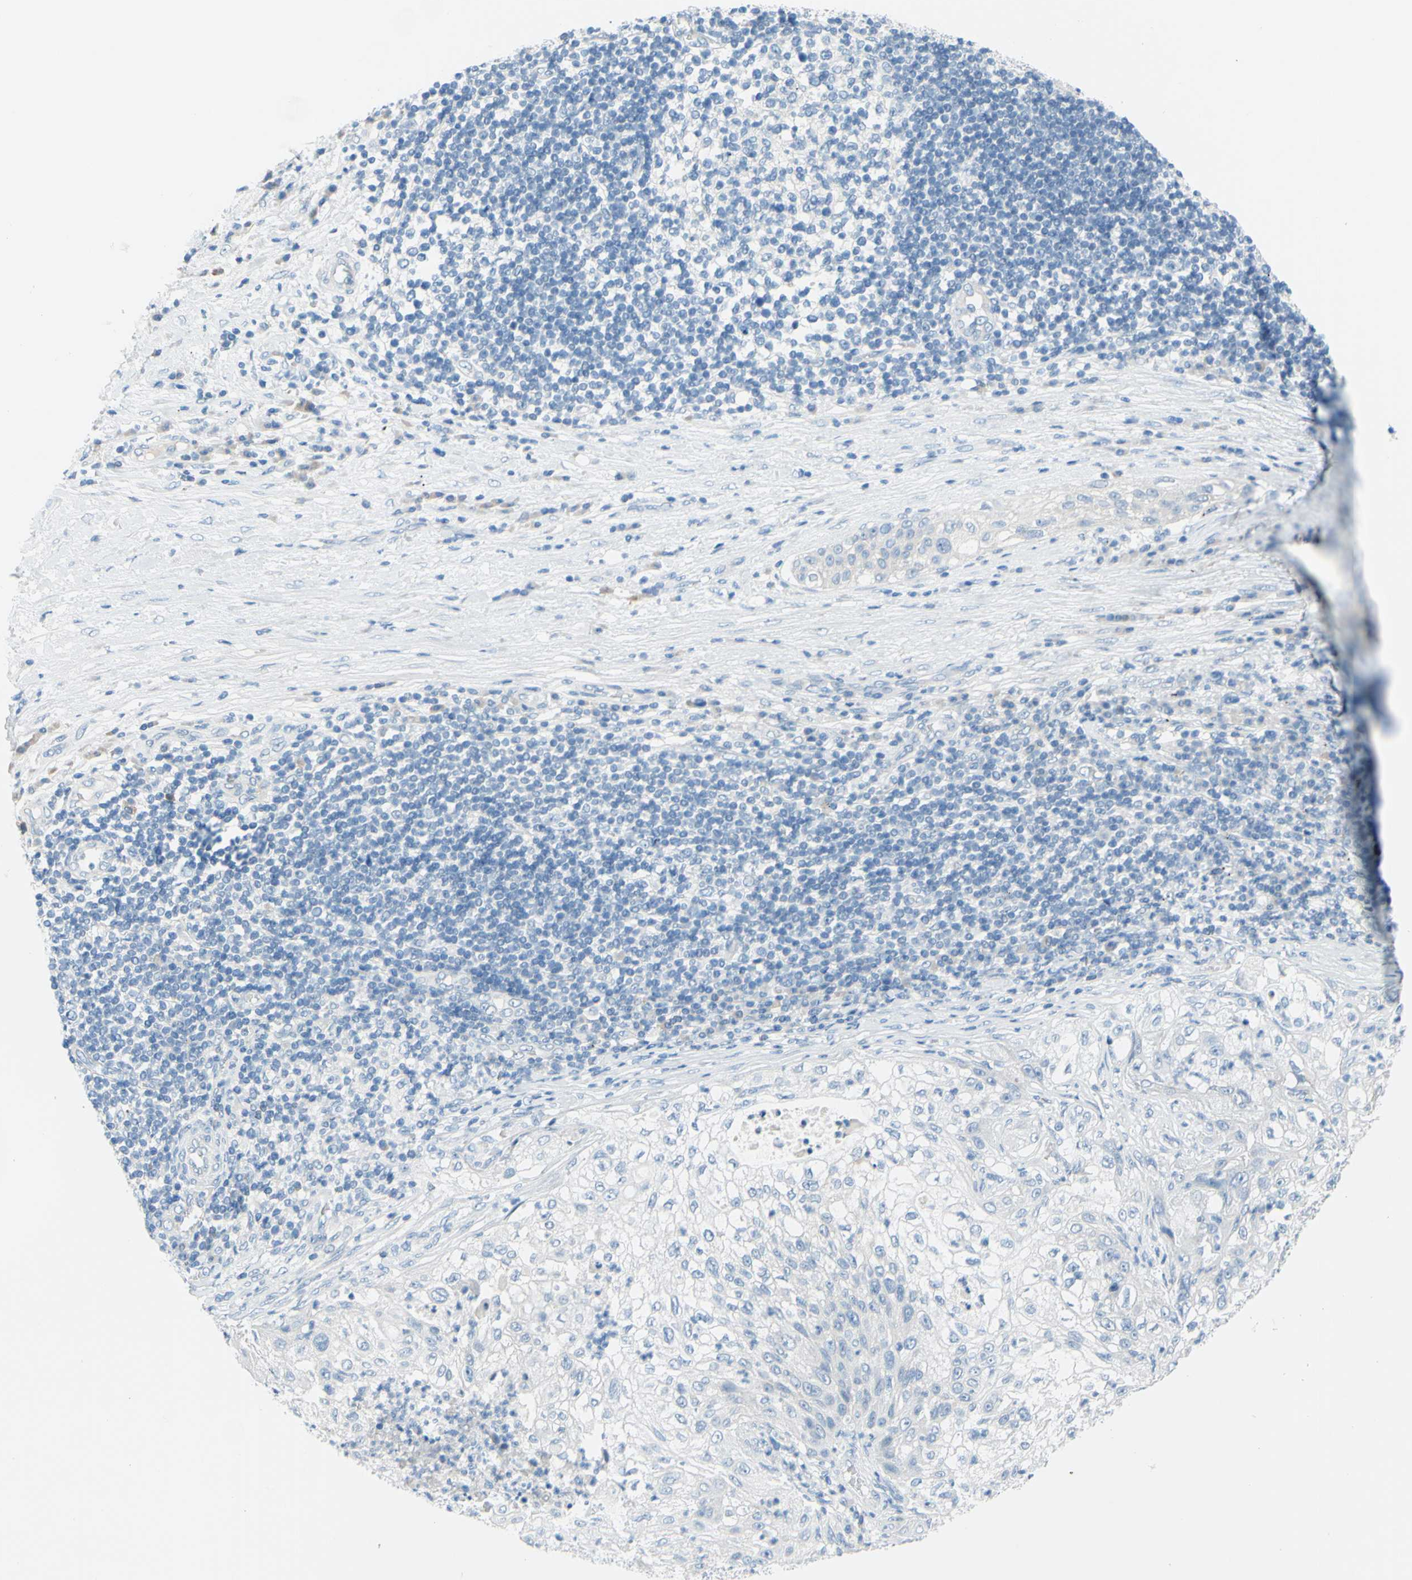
{"staining": {"intensity": "negative", "quantity": "none", "location": "none"}, "tissue": "lung cancer", "cell_type": "Tumor cells", "image_type": "cancer", "snomed": [{"axis": "morphology", "description": "Inflammation, NOS"}, {"axis": "morphology", "description": "Squamous cell carcinoma, NOS"}, {"axis": "topography", "description": "Lymph node"}, {"axis": "topography", "description": "Soft tissue"}, {"axis": "topography", "description": "Lung"}], "caption": "IHC histopathology image of neoplastic tissue: lung cancer stained with DAB reveals no significant protein expression in tumor cells. (Stains: DAB immunohistochemistry (IHC) with hematoxylin counter stain, Microscopy: brightfield microscopy at high magnification).", "gene": "DCT", "patient": {"sex": "male", "age": 66}}